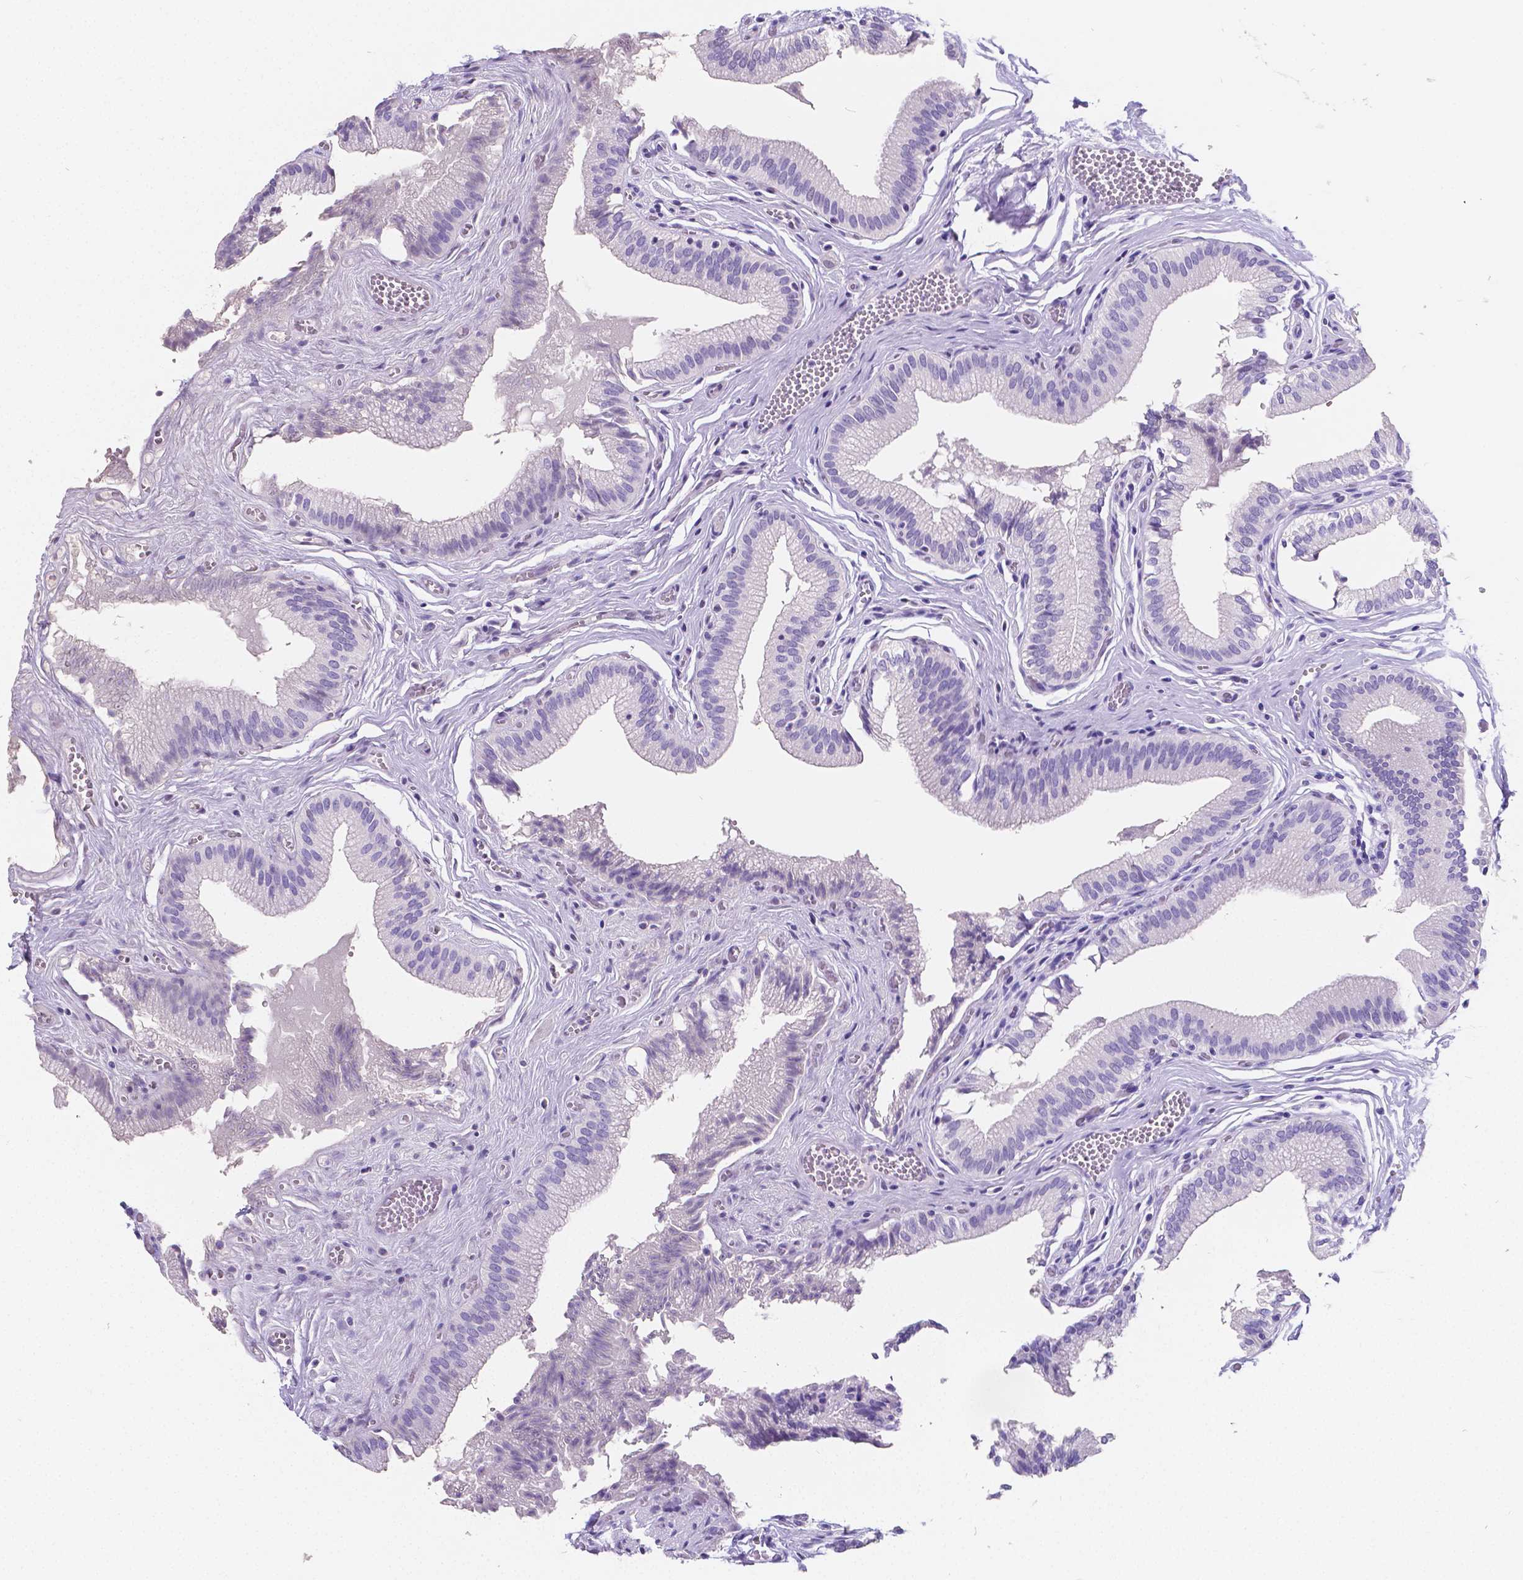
{"staining": {"intensity": "negative", "quantity": "none", "location": "none"}, "tissue": "gallbladder", "cell_type": "Glandular cells", "image_type": "normal", "snomed": [{"axis": "morphology", "description": "Normal tissue, NOS"}, {"axis": "topography", "description": "Gallbladder"}, {"axis": "topography", "description": "Peripheral nerve tissue"}], "caption": "Immunohistochemistry histopathology image of benign gallbladder stained for a protein (brown), which displays no expression in glandular cells. (Immunohistochemistry, brightfield microscopy, high magnification).", "gene": "SATB2", "patient": {"sex": "male", "age": 17}}